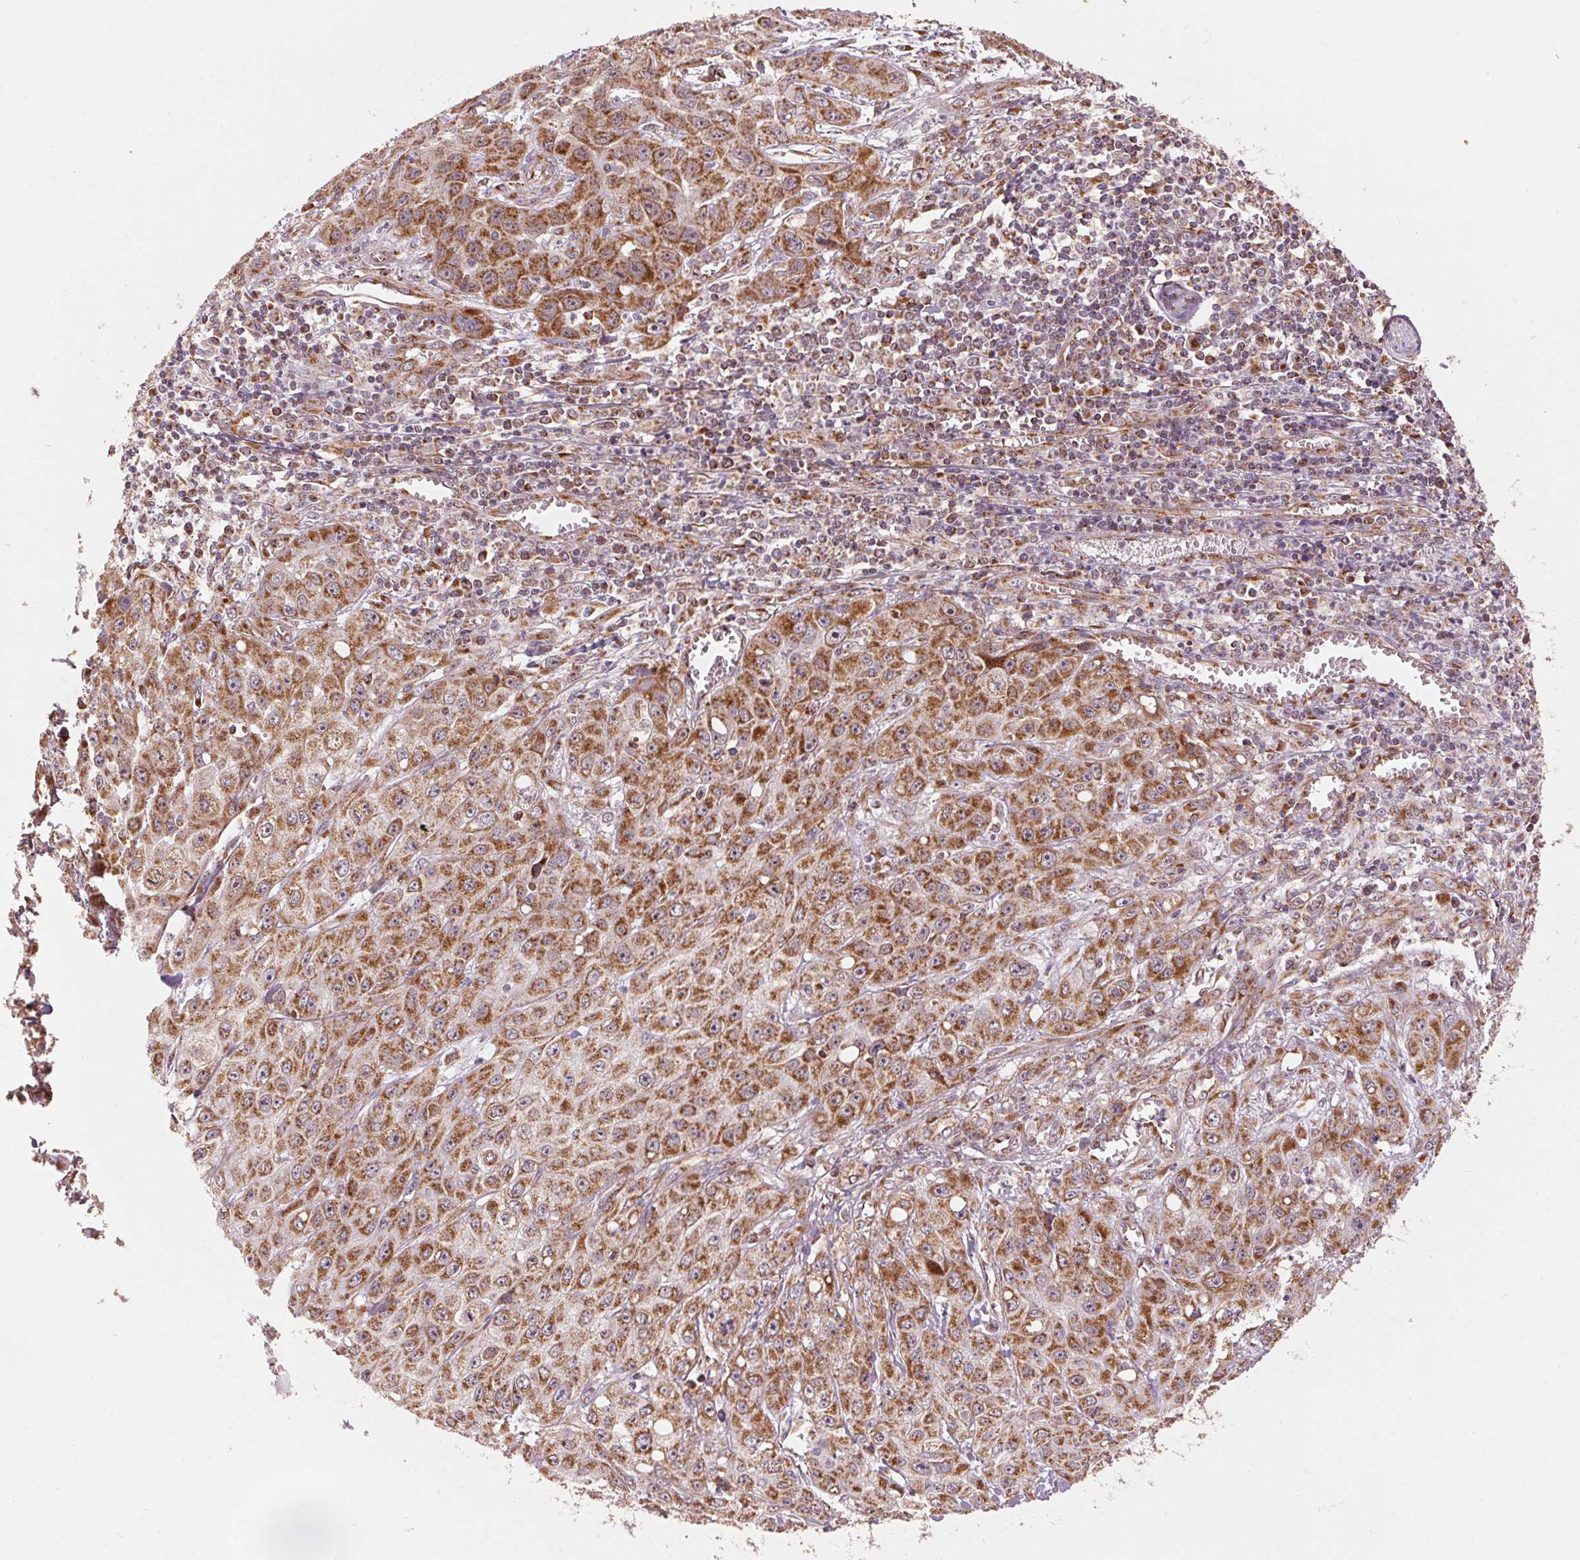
{"staining": {"intensity": "strong", "quantity": ">75%", "location": "cytoplasmic/membranous"}, "tissue": "skin cancer", "cell_type": "Tumor cells", "image_type": "cancer", "snomed": [{"axis": "morphology", "description": "Squamous cell carcinoma, NOS"}, {"axis": "topography", "description": "Skin"}, {"axis": "topography", "description": "Vulva"}], "caption": "High-power microscopy captured an immunohistochemistry (IHC) histopathology image of squamous cell carcinoma (skin), revealing strong cytoplasmic/membranous positivity in about >75% of tumor cells.", "gene": "TOMM70", "patient": {"sex": "female", "age": 71}}